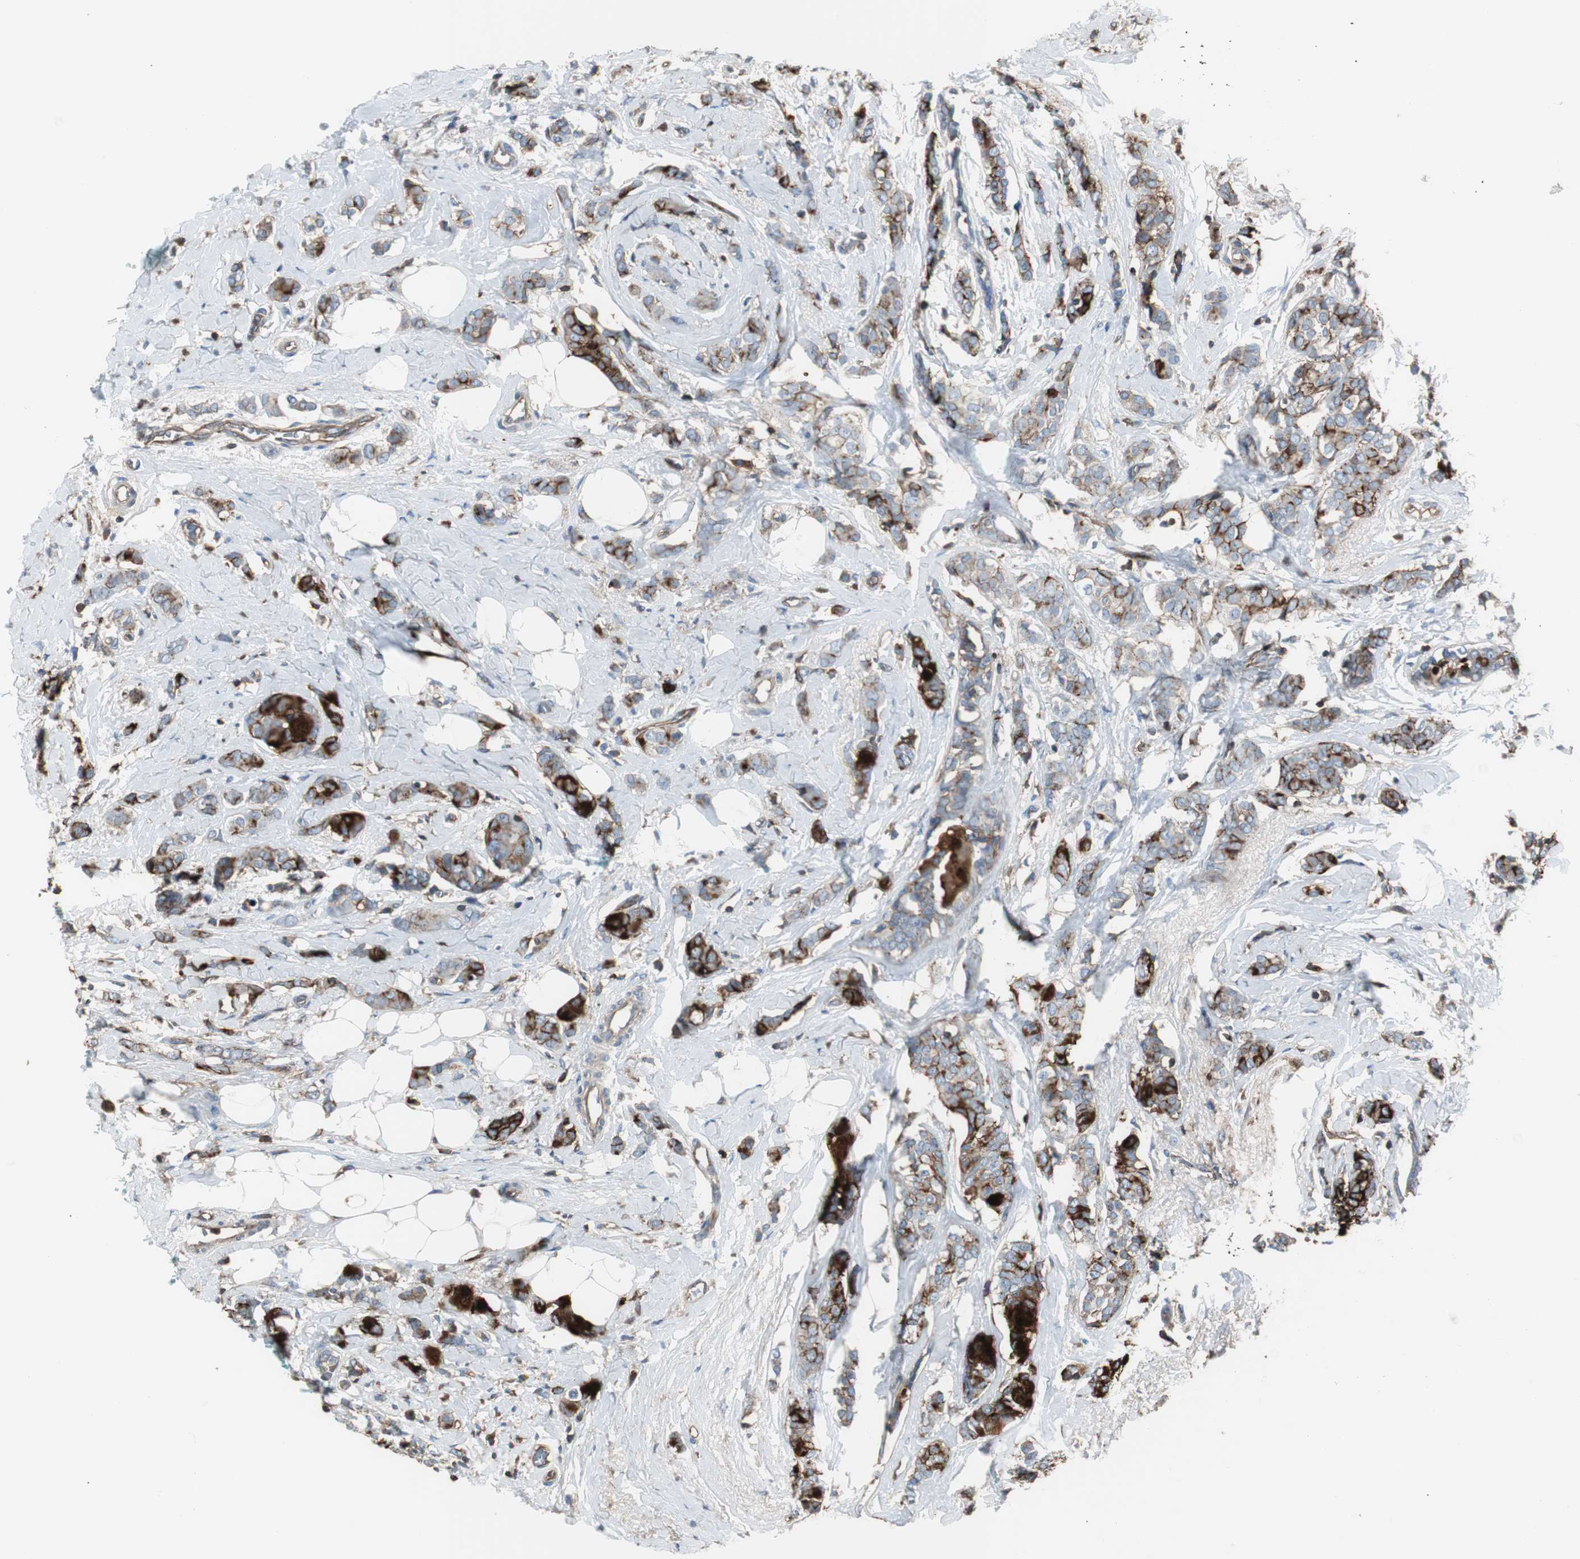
{"staining": {"intensity": "strong", "quantity": ">75%", "location": "cytoplasmic/membranous"}, "tissue": "breast cancer", "cell_type": "Tumor cells", "image_type": "cancer", "snomed": [{"axis": "morphology", "description": "Lobular carcinoma"}, {"axis": "topography", "description": "Breast"}], "caption": "Strong cytoplasmic/membranous protein expression is present in approximately >75% of tumor cells in breast cancer (lobular carcinoma).", "gene": "B2M", "patient": {"sex": "female", "age": 60}}